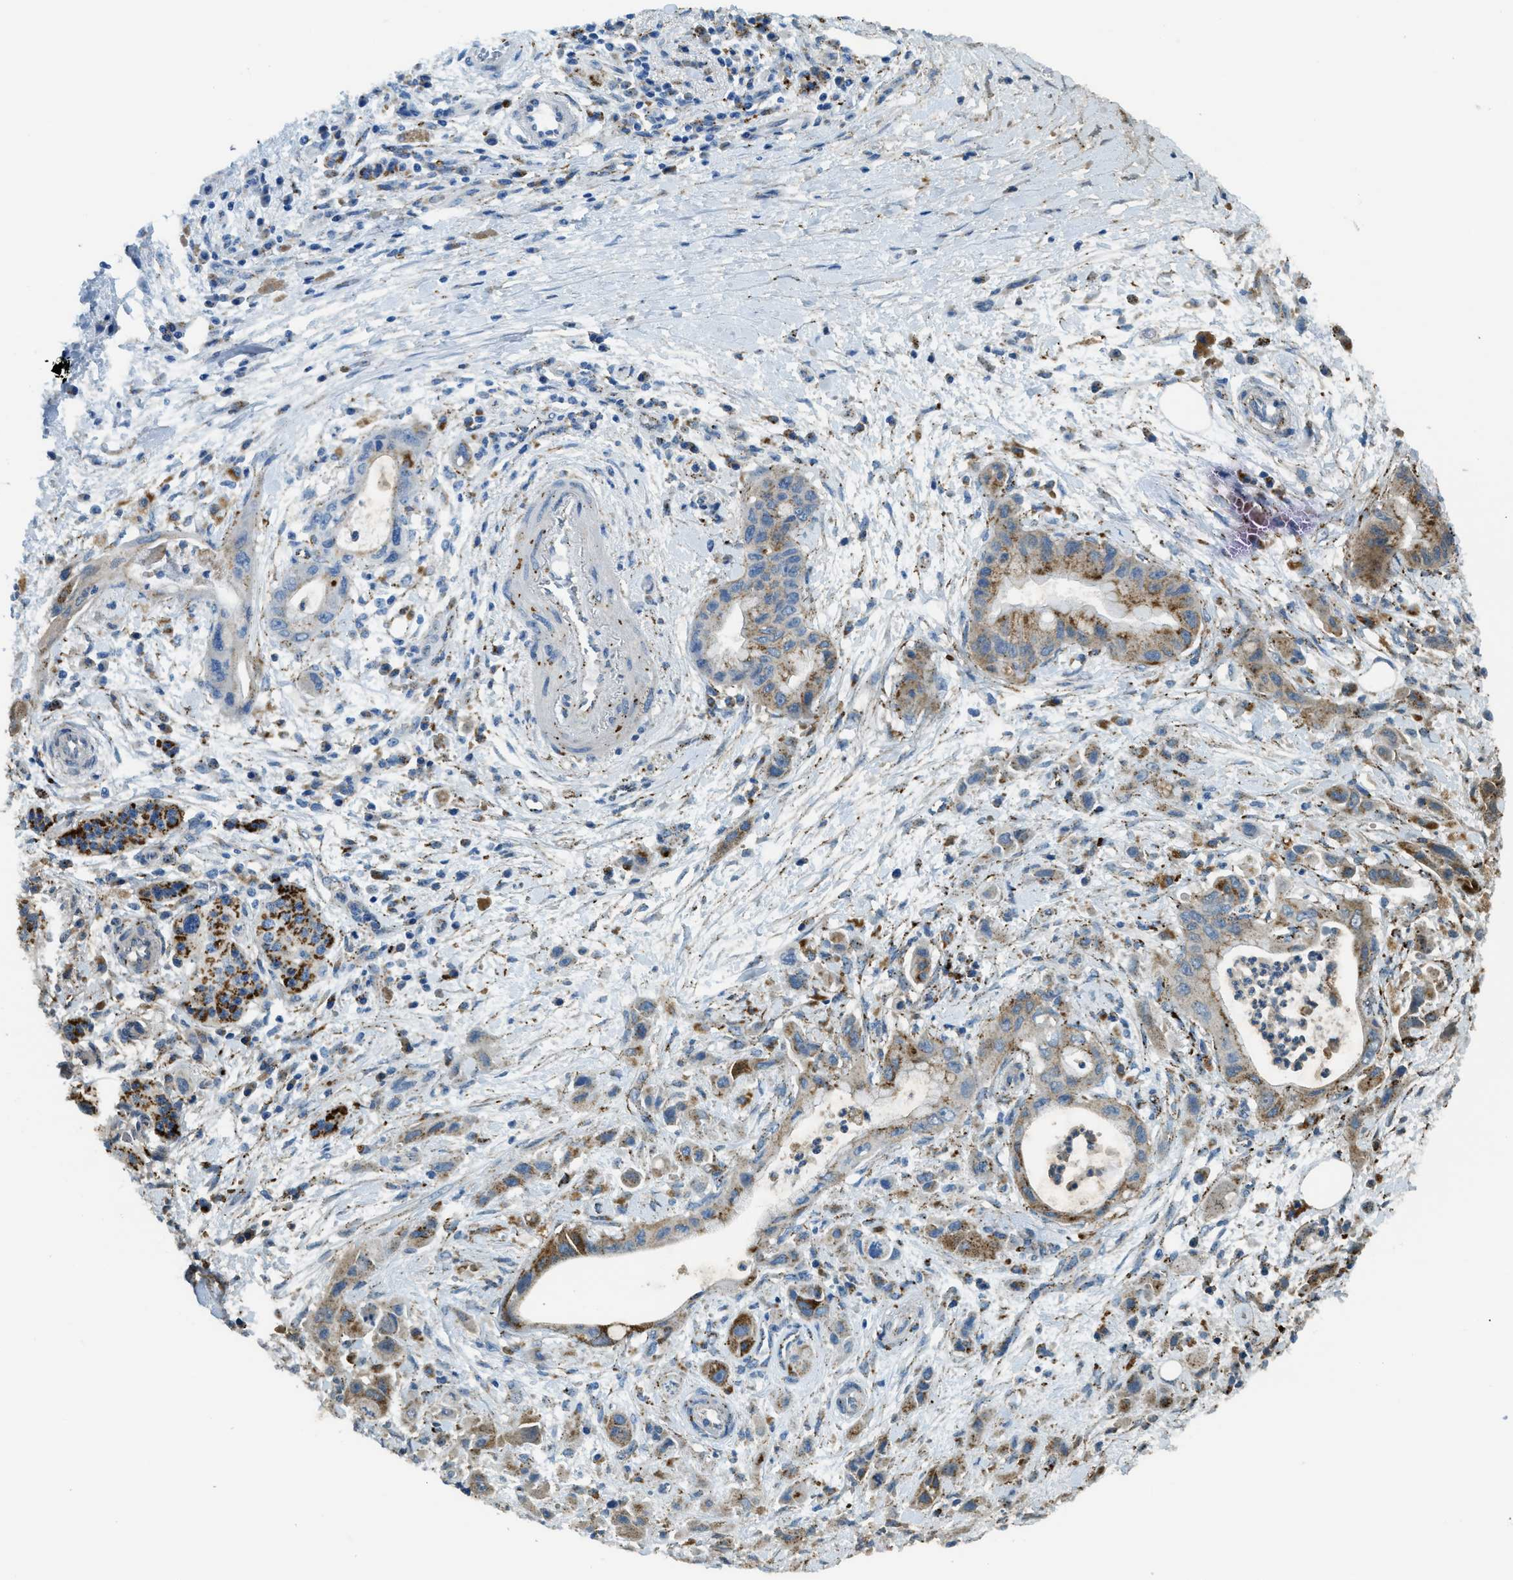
{"staining": {"intensity": "moderate", "quantity": ">75%", "location": "cytoplasmic/membranous"}, "tissue": "pancreatic cancer", "cell_type": "Tumor cells", "image_type": "cancer", "snomed": [{"axis": "morphology", "description": "Adenocarcinoma, NOS"}, {"axis": "topography", "description": "Pancreas"}], "caption": "Immunohistochemical staining of pancreatic cancer shows medium levels of moderate cytoplasmic/membranous protein expression in about >75% of tumor cells. (IHC, brightfield microscopy, high magnification).", "gene": "SCARB2", "patient": {"sex": "female", "age": 73}}